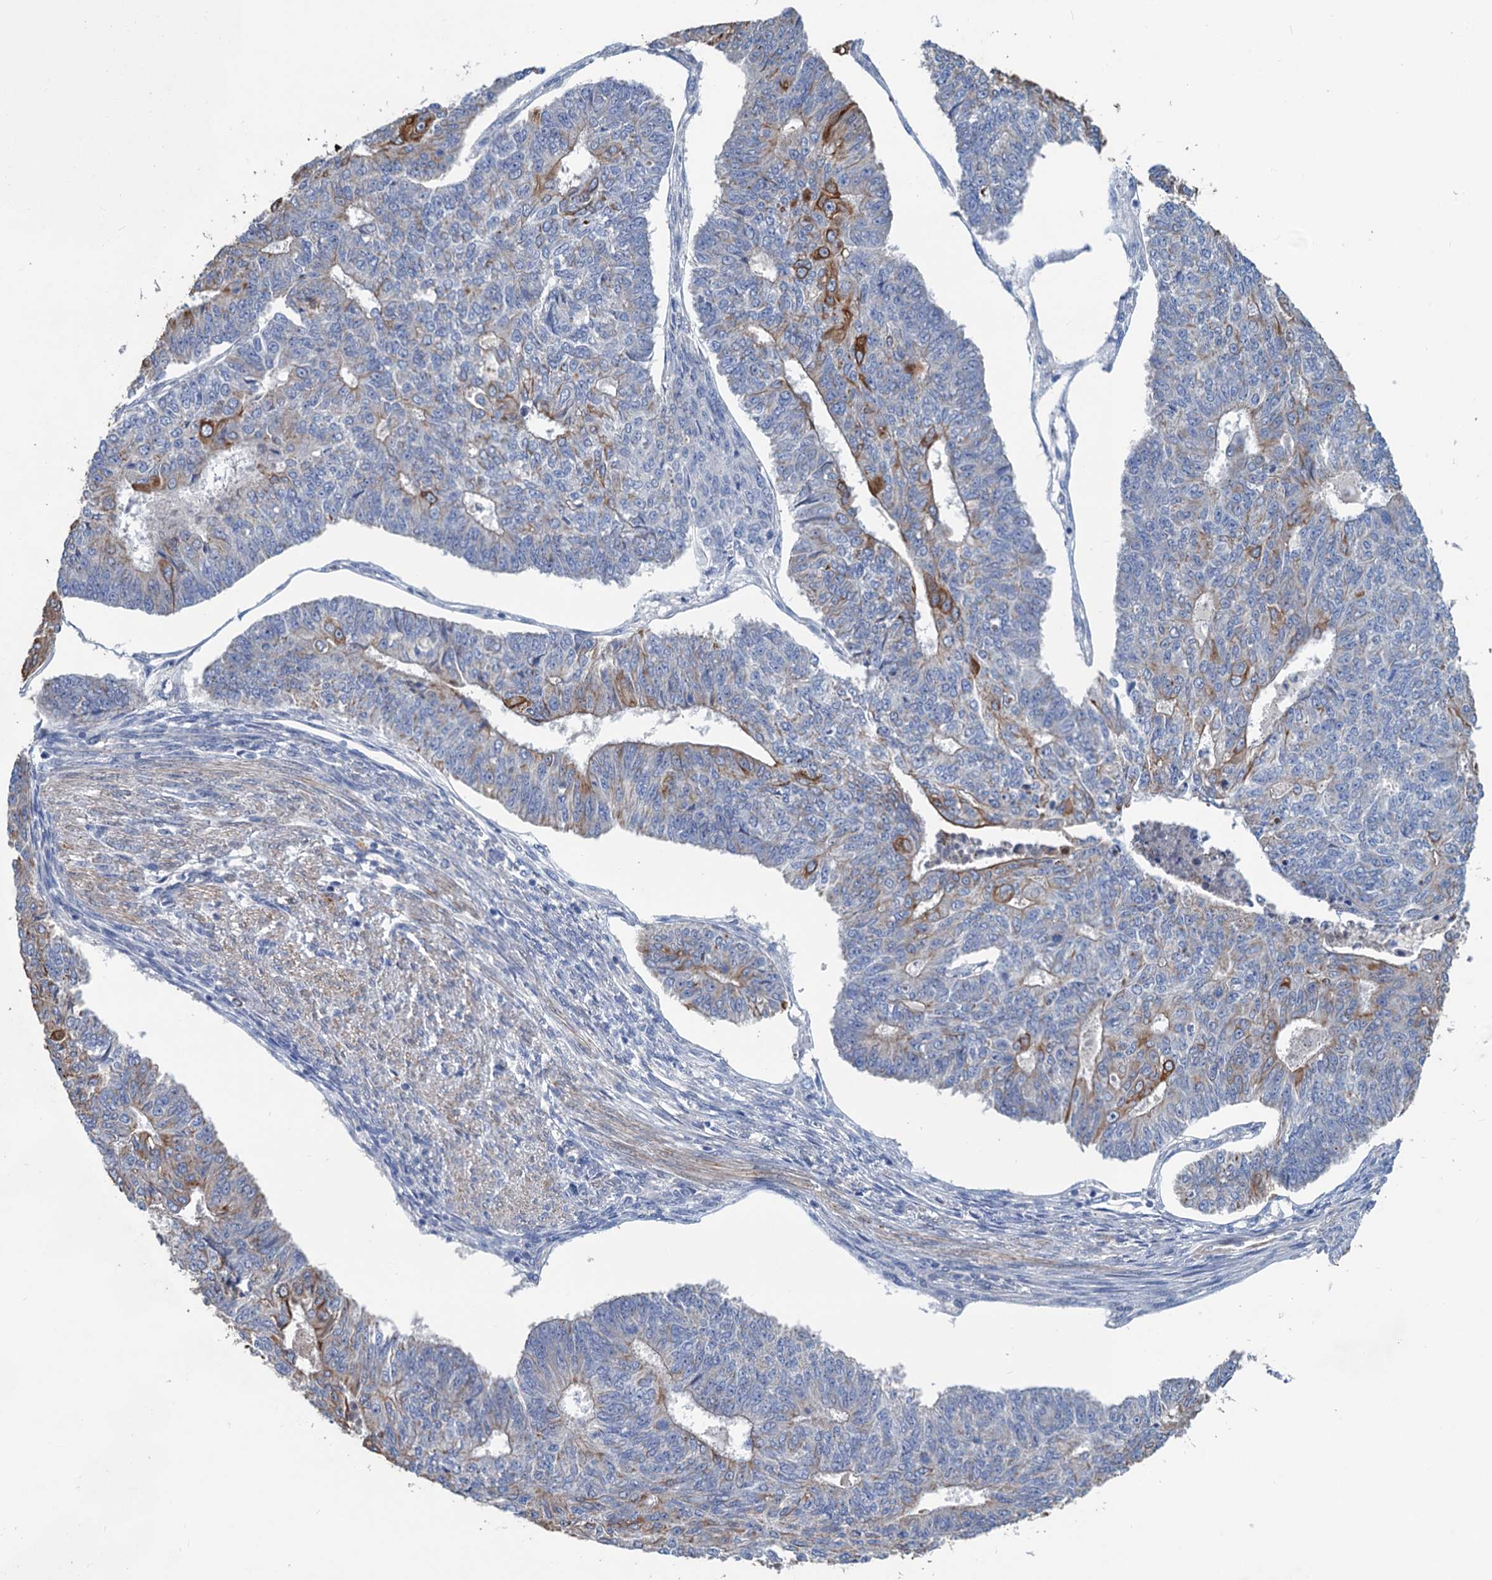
{"staining": {"intensity": "moderate", "quantity": "<25%", "location": "cytoplasmic/membranous"}, "tissue": "endometrial cancer", "cell_type": "Tumor cells", "image_type": "cancer", "snomed": [{"axis": "morphology", "description": "Adenocarcinoma, NOS"}, {"axis": "topography", "description": "Endometrium"}], "caption": "IHC (DAB (3,3'-diaminobenzidine)) staining of human endometrial adenocarcinoma displays moderate cytoplasmic/membranous protein staining in approximately <25% of tumor cells. Using DAB (brown) and hematoxylin (blue) stains, captured at high magnification using brightfield microscopy.", "gene": "SMCO3", "patient": {"sex": "female", "age": 32}}